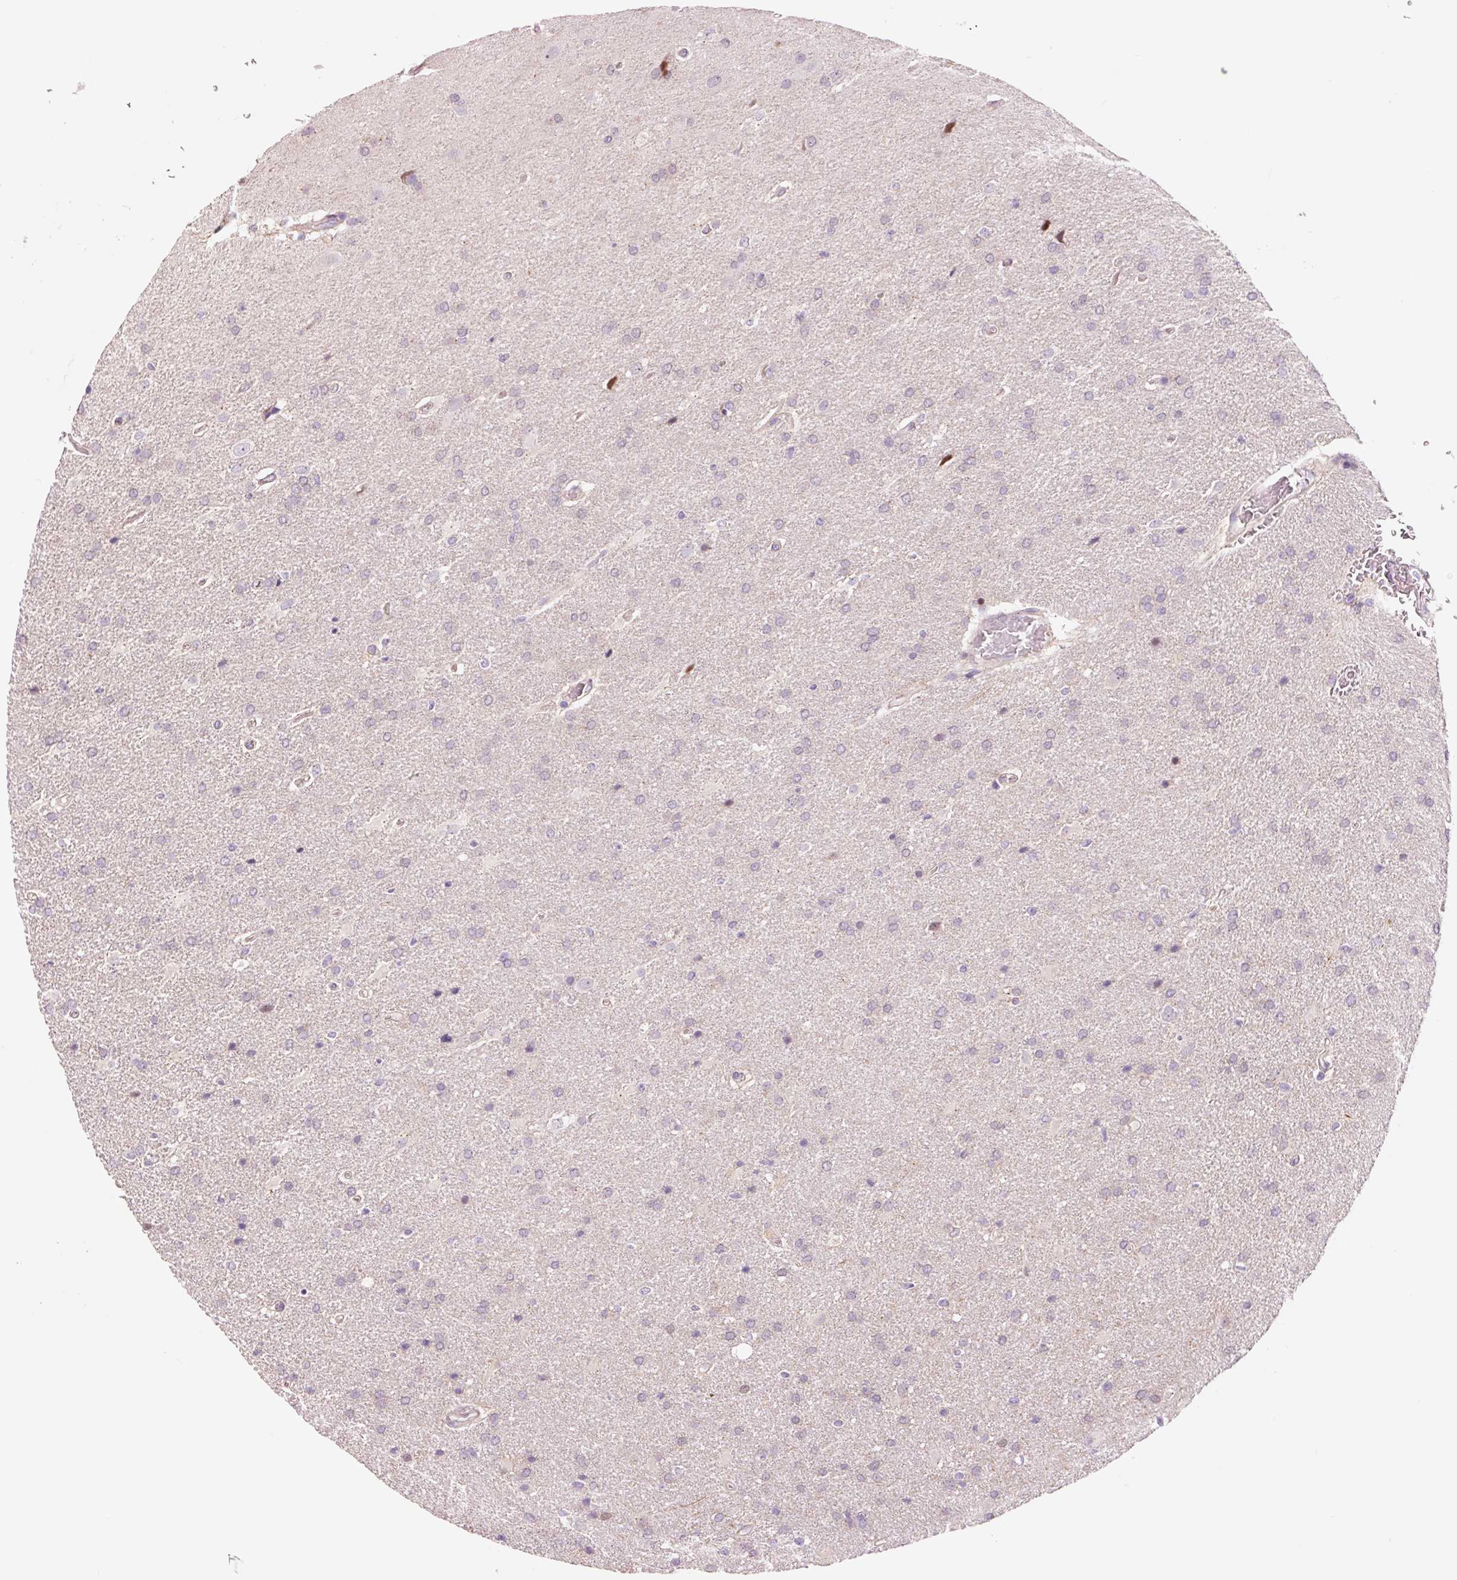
{"staining": {"intensity": "negative", "quantity": "none", "location": "none"}, "tissue": "glioma", "cell_type": "Tumor cells", "image_type": "cancer", "snomed": [{"axis": "morphology", "description": "Glioma, malignant, High grade"}, {"axis": "topography", "description": "Brain"}], "caption": "A photomicrograph of human glioma is negative for staining in tumor cells. (DAB (3,3'-diaminobenzidine) immunohistochemistry with hematoxylin counter stain).", "gene": "DAPP1", "patient": {"sex": "male", "age": 56}}